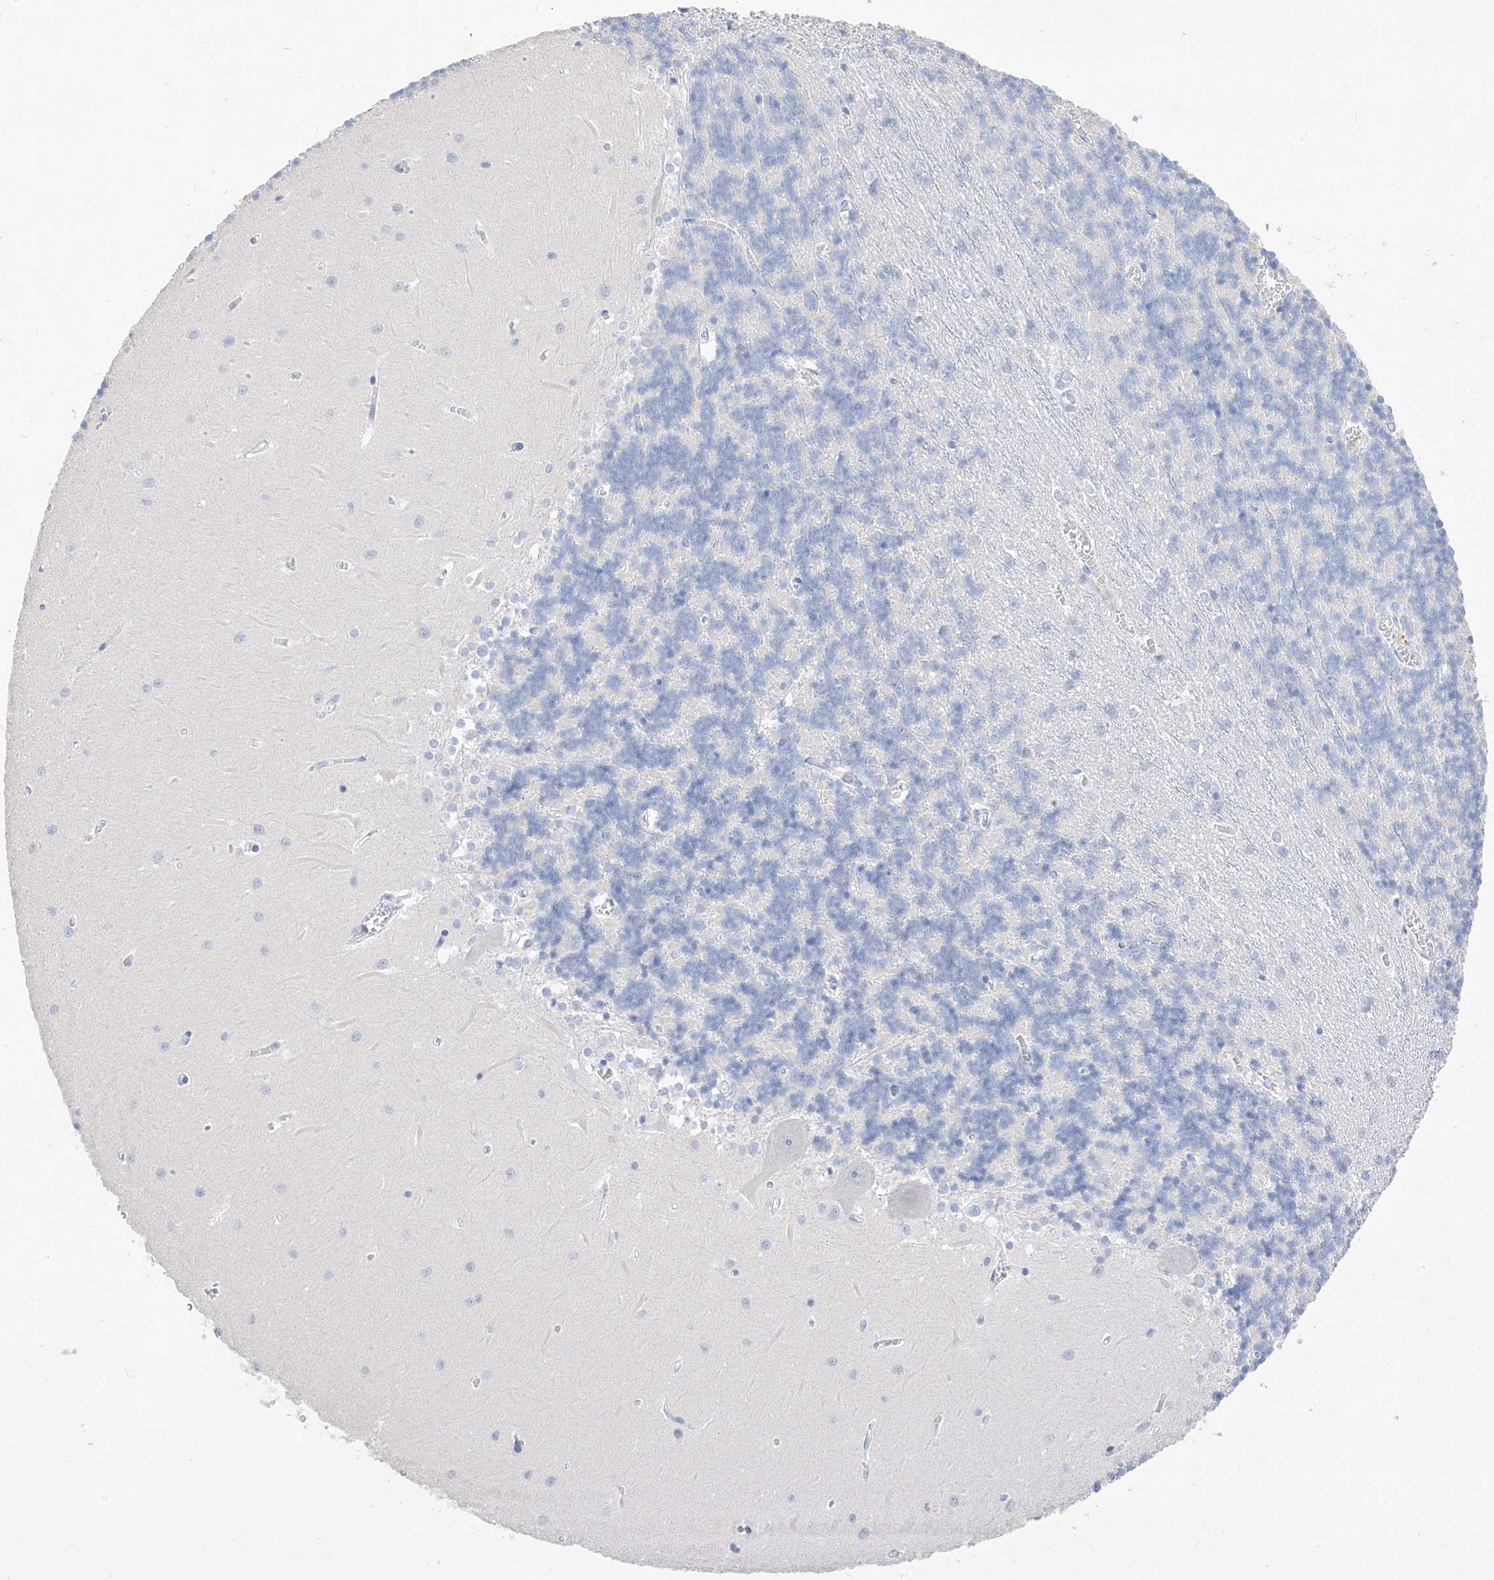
{"staining": {"intensity": "negative", "quantity": "none", "location": "none"}, "tissue": "cerebellum", "cell_type": "Cells in granular layer", "image_type": "normal", "snomed": [{"axis": "morphology", "description": "Normal tissue, NOS"}, {"axis": "topography", "description": "Cerebellum"}], "caption": "Cerebellum stained for a protein using immunohistochemistry displays no positivity cells in granular layer.", "gene": "MUC17", "patient": {"sex": "male", "age": 37}}